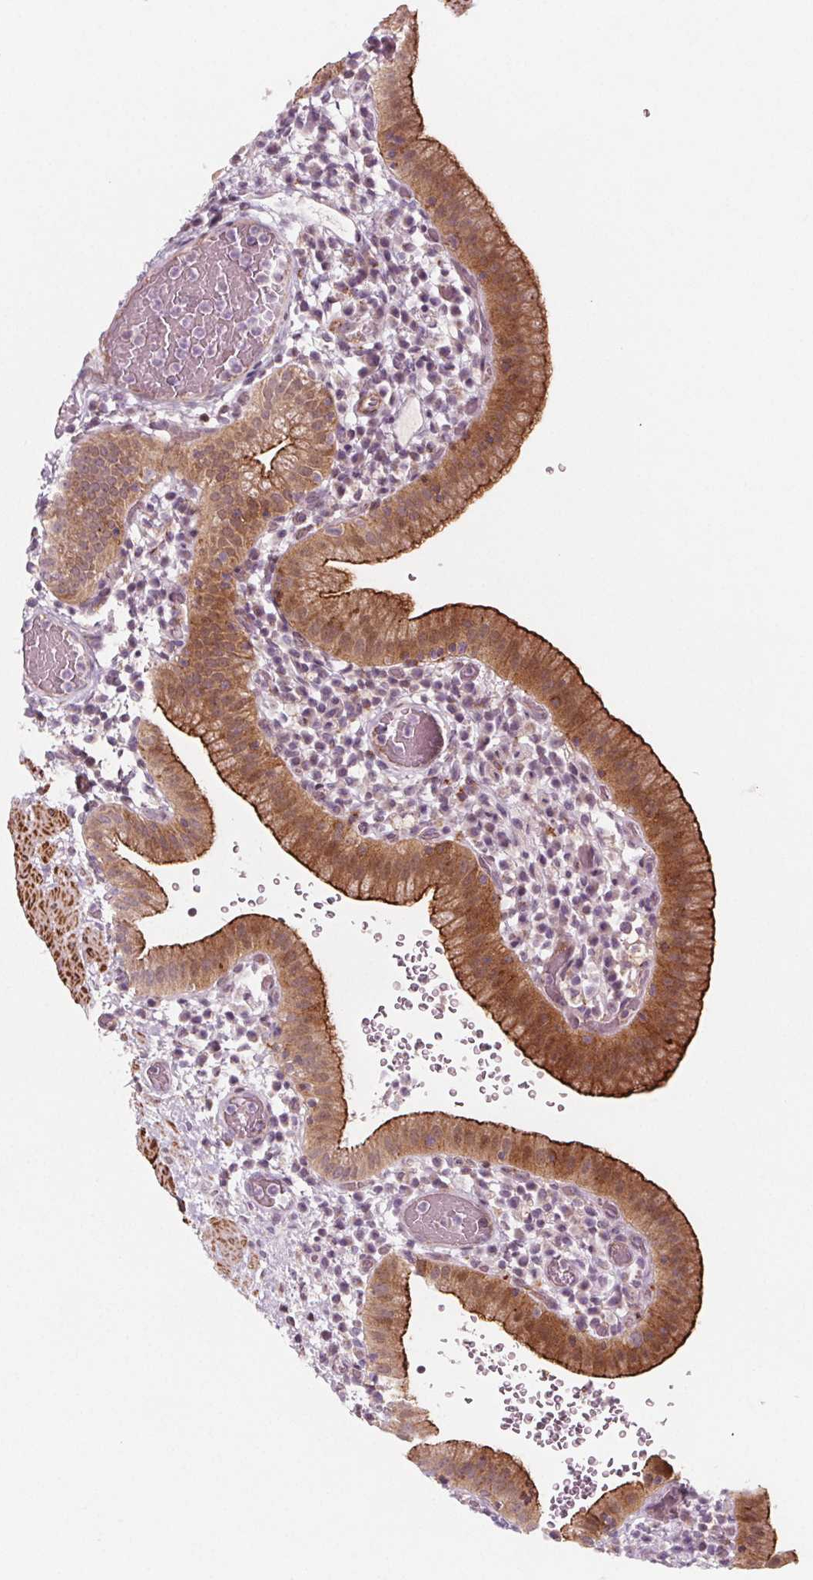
{"staining": {"intensity": "strong", "quantity": "25%-75%", "location": "cytoplasmic/membranous"}, "tissue": "gallbladder", "cell_type": "Glandular cells", "image_type": "normal", "snomed": [{"axis": "morphology", "description": "Normal tissue, NOS"}, {"axis": "topography", "description": "Gallbladder"}], "caption": "A high-resolution micrograph shows IHC staining of benign gallbladder, which shows strong cytoplasmic/membranous expression in about 25%-75% of glandular cells.", "gene": "ADAM33", "patient": {"sex": "male", "age": 26}}